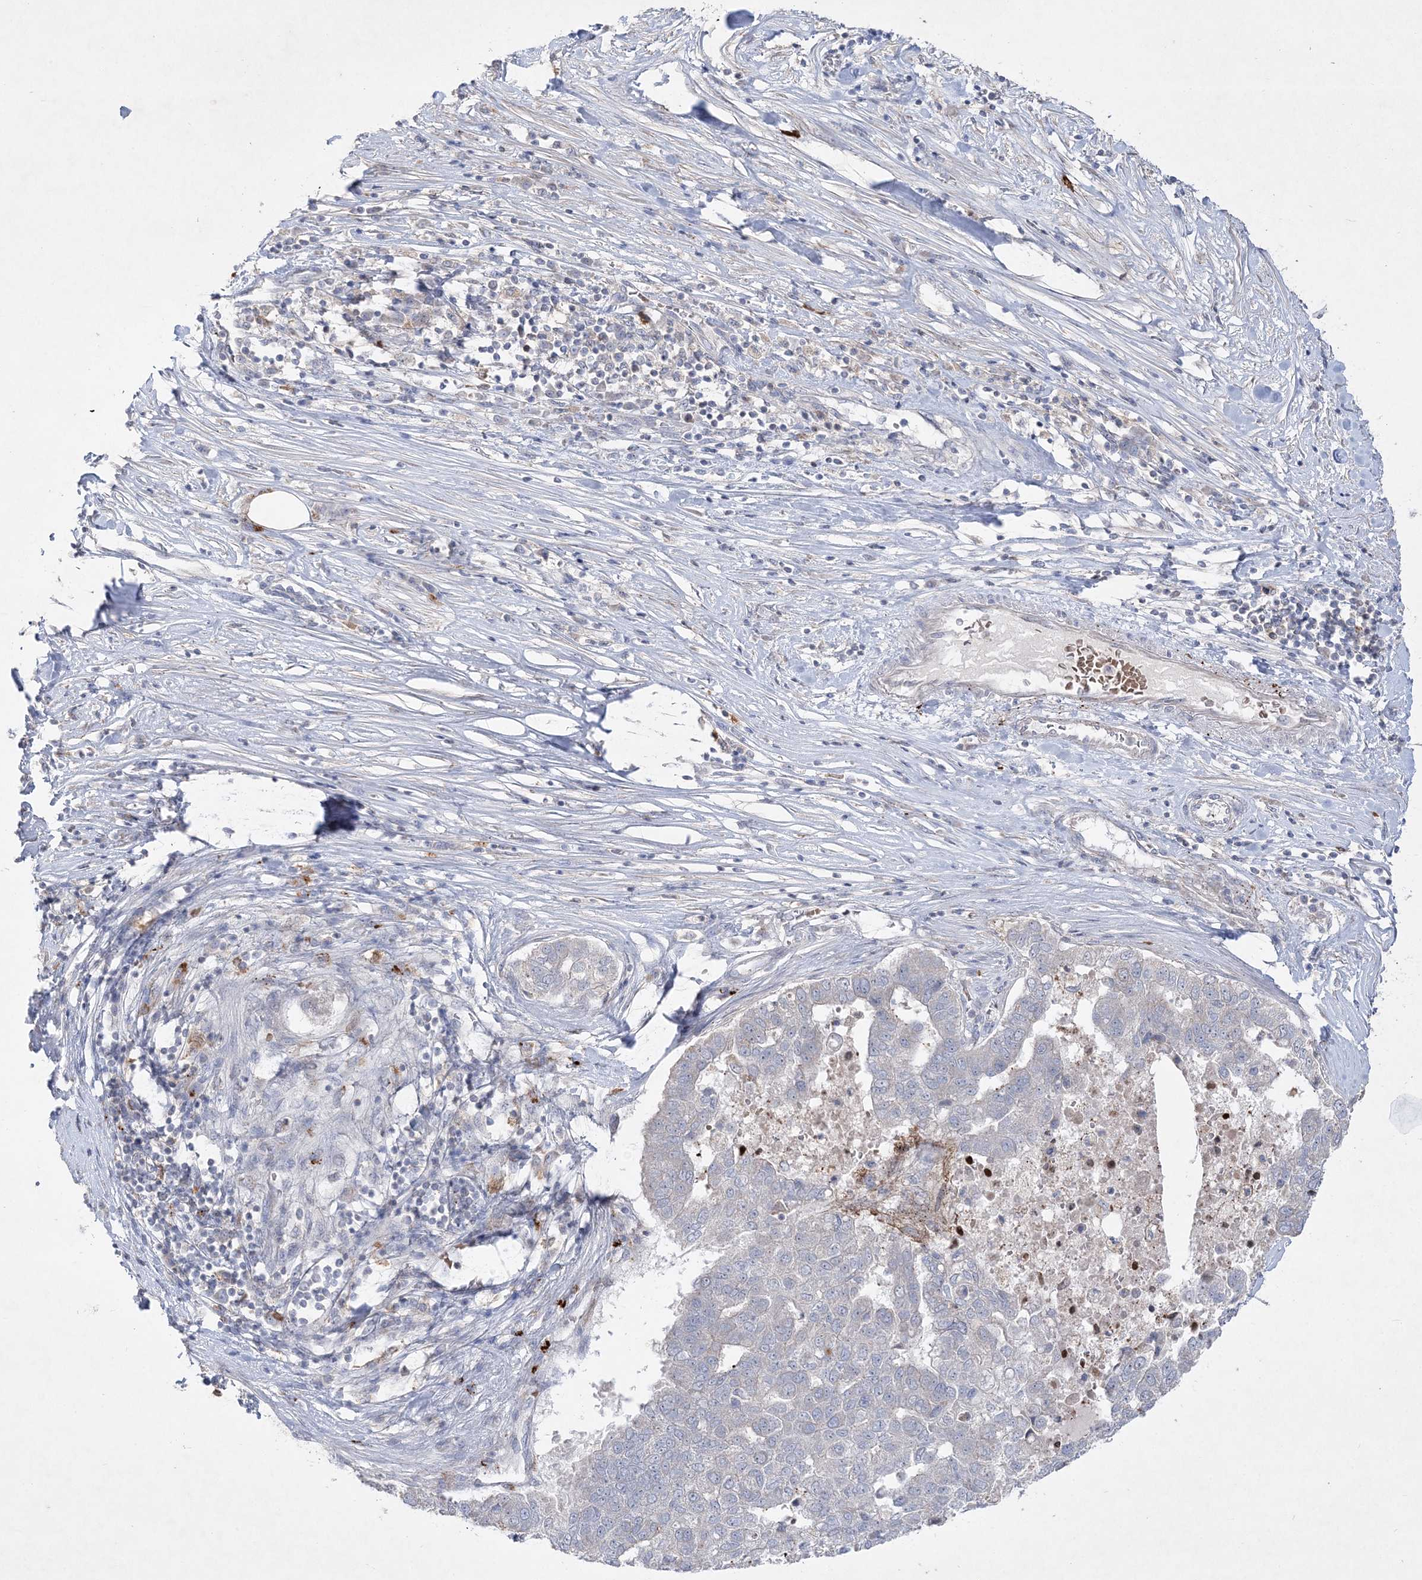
{"staining": {"intensity": "negative", "quantity": "none", "location": "none"}, "tissue": "pancreatic cancer", "cell_type": "Tumor cells", "image_type": "cancer", "snomed": [{"axis": "morphology", "description": "Adenocarcinoma, NOS"}, {"axis": "topography", "description": "Pancreas"}], "caption": "Immunohistochemistry (IHC) micrograph of adenocarcinoma (pancreatic) stained for a protein (brown), which shows no staining in tumor cells.", "gene": "CLNK", "patient": {"sex": "female", "age": 61}}